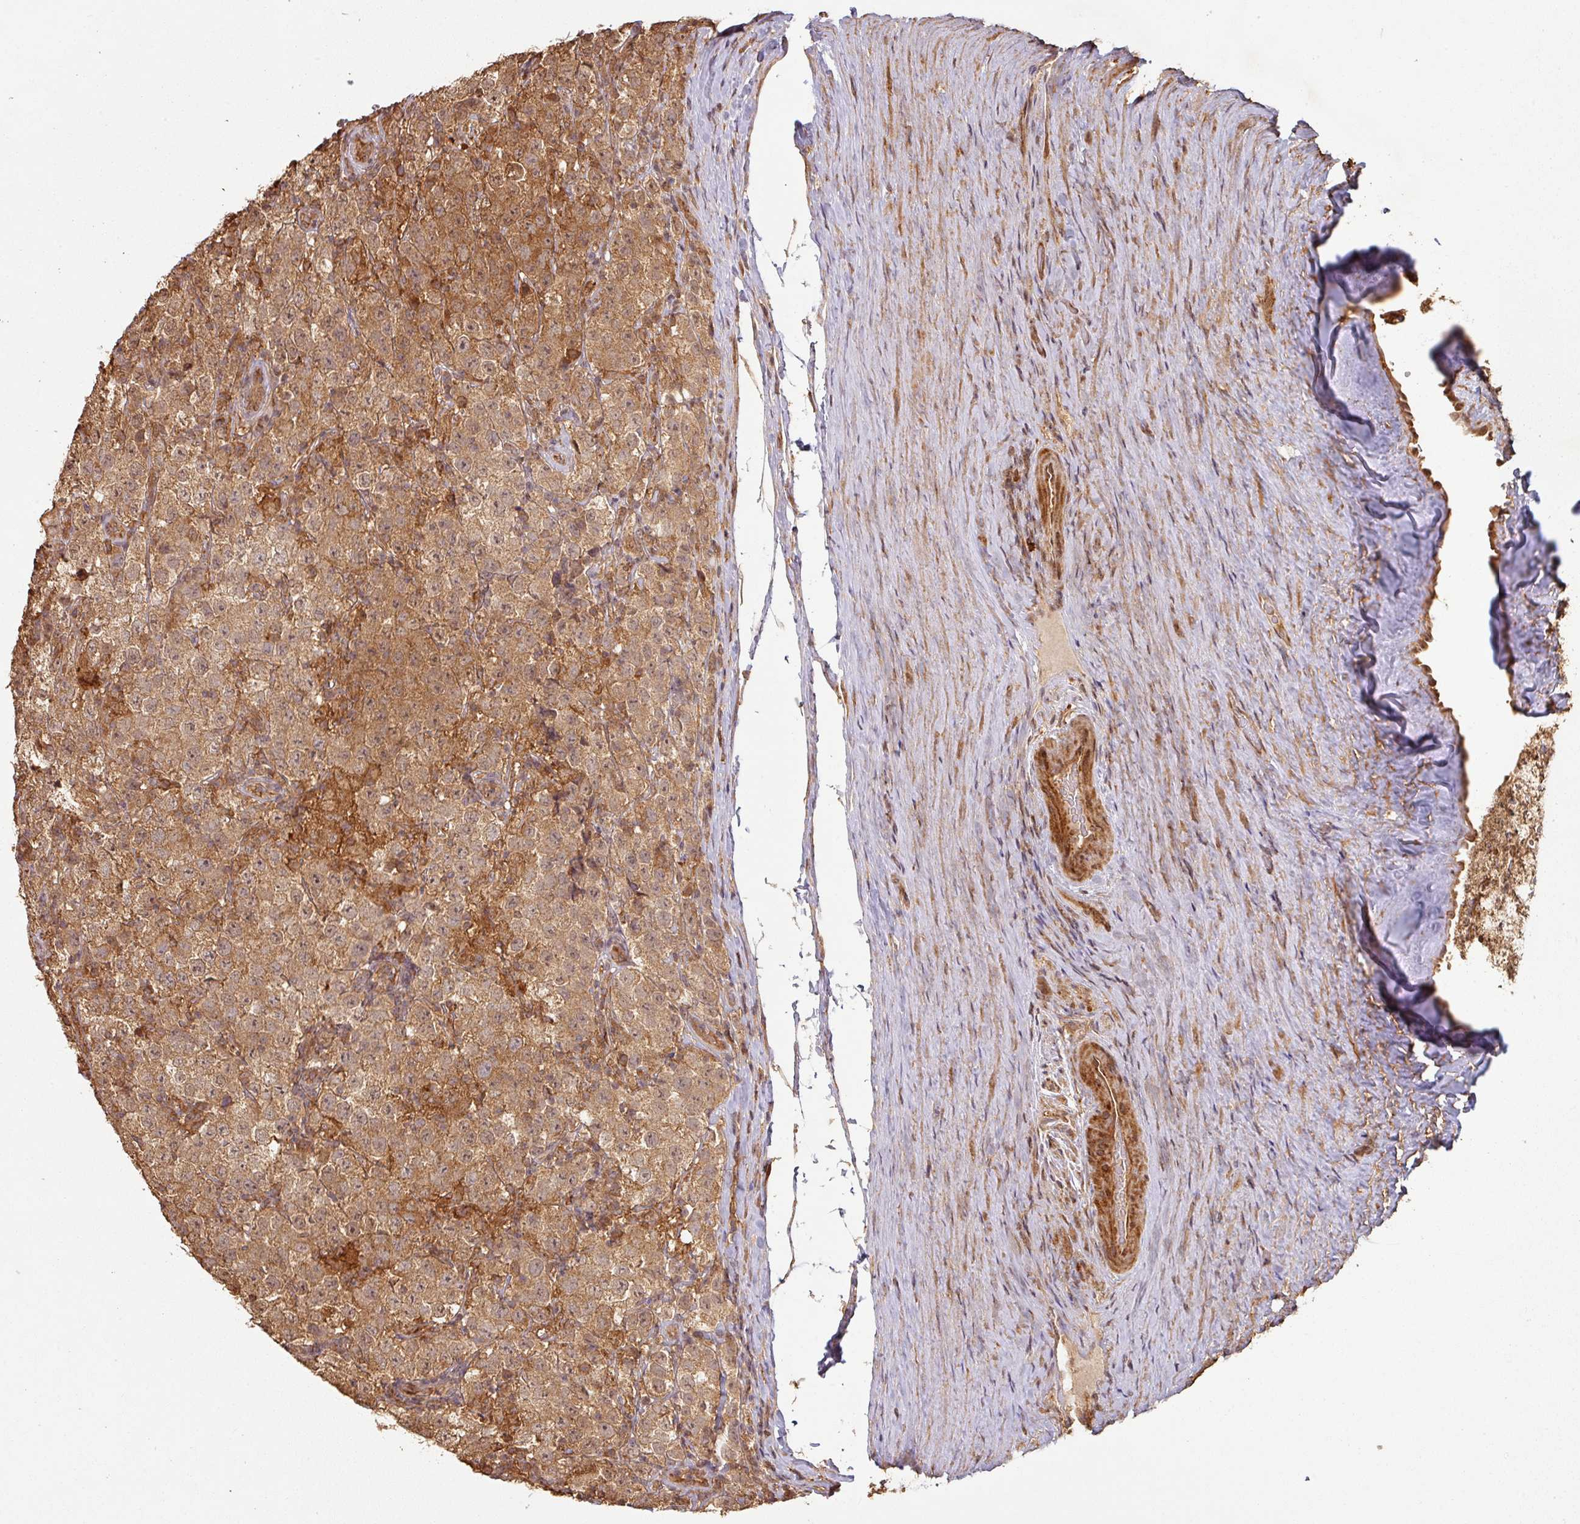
{"staining": {"intensity": "moderate", "quantity": ">75%", "location": "cytoplasmic/membranous,nuclear"}, "tissue": "testis cancer", "cell_type": "Tumor cells", "image_type": "cancer", "snomed": [{"axis": "morphology", "description": "Seminoma, NOS"}, {"axis": "morphology", "description": "Carcinoma, Embryonal, NOS"}, {"axis": "topography", "description": "Testis"}], "caption": "Human testis embryonal carcinoma stained with a brown dye exhibits moderate cytoplasmic/membranous and nuclear positive positivity in about >75% of tumor cells.", "gene": "ZNF322", "patient": {"sex": "male", "age": 41}}